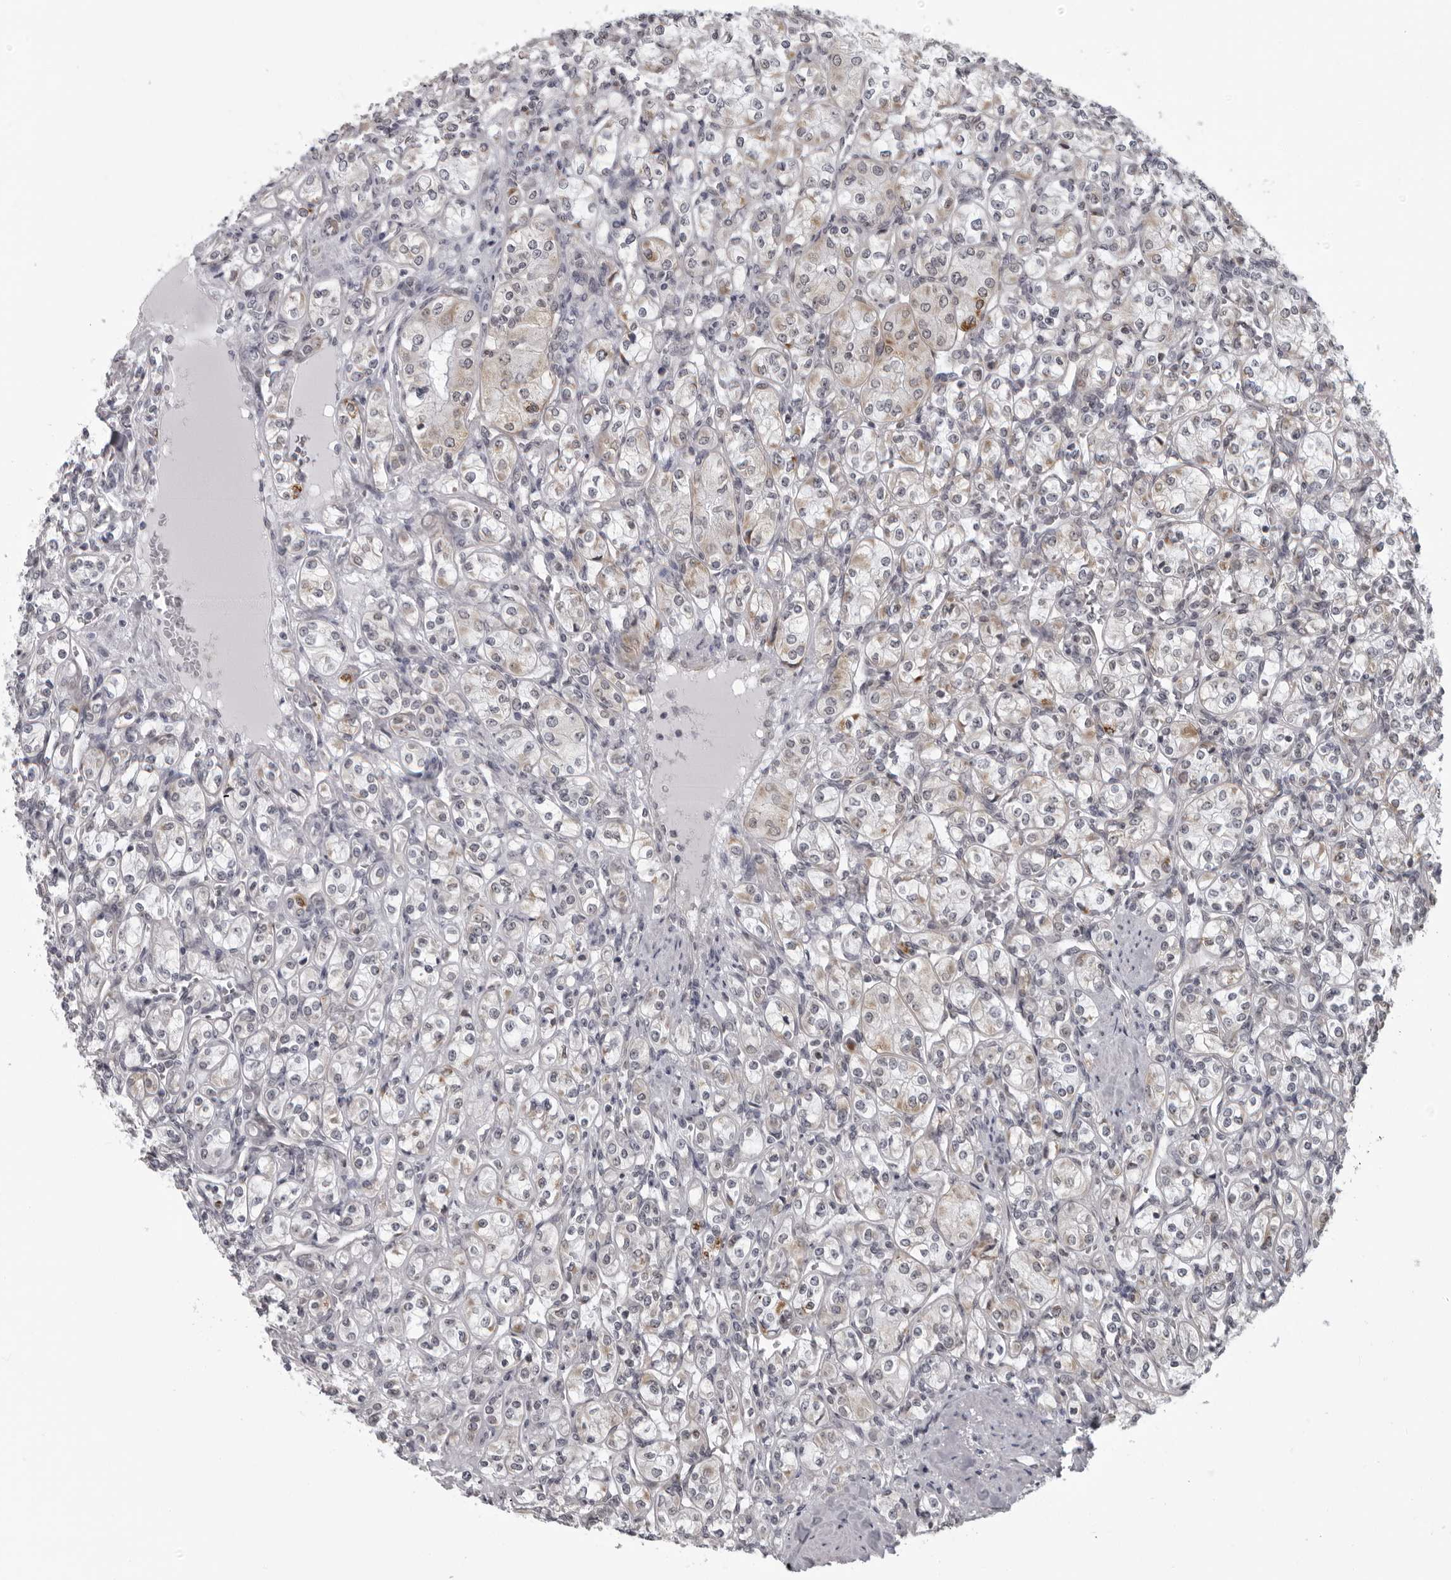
{"staining": {"intensity": "weak", "quantity": "25%-75%", "location": "cytoplasmic/membranous"}, "tissue": "renal cancer", "cell_type": "Tumor cells", "image_type": "cancer", "snomed": [{"axis": "morphology", "description": "Adenocarcinoma, NOS"}, {"axis": "topography", "description": "Kidney"}], "caption": "The image shows immunohistochemical staining of renal cancer. There is weak cytoplasmic/membranous positivity is identified in approximately 25%-75% of tumor cells.", "gene": "RTCA", "patient": {"sex": "male", "age": 77}}